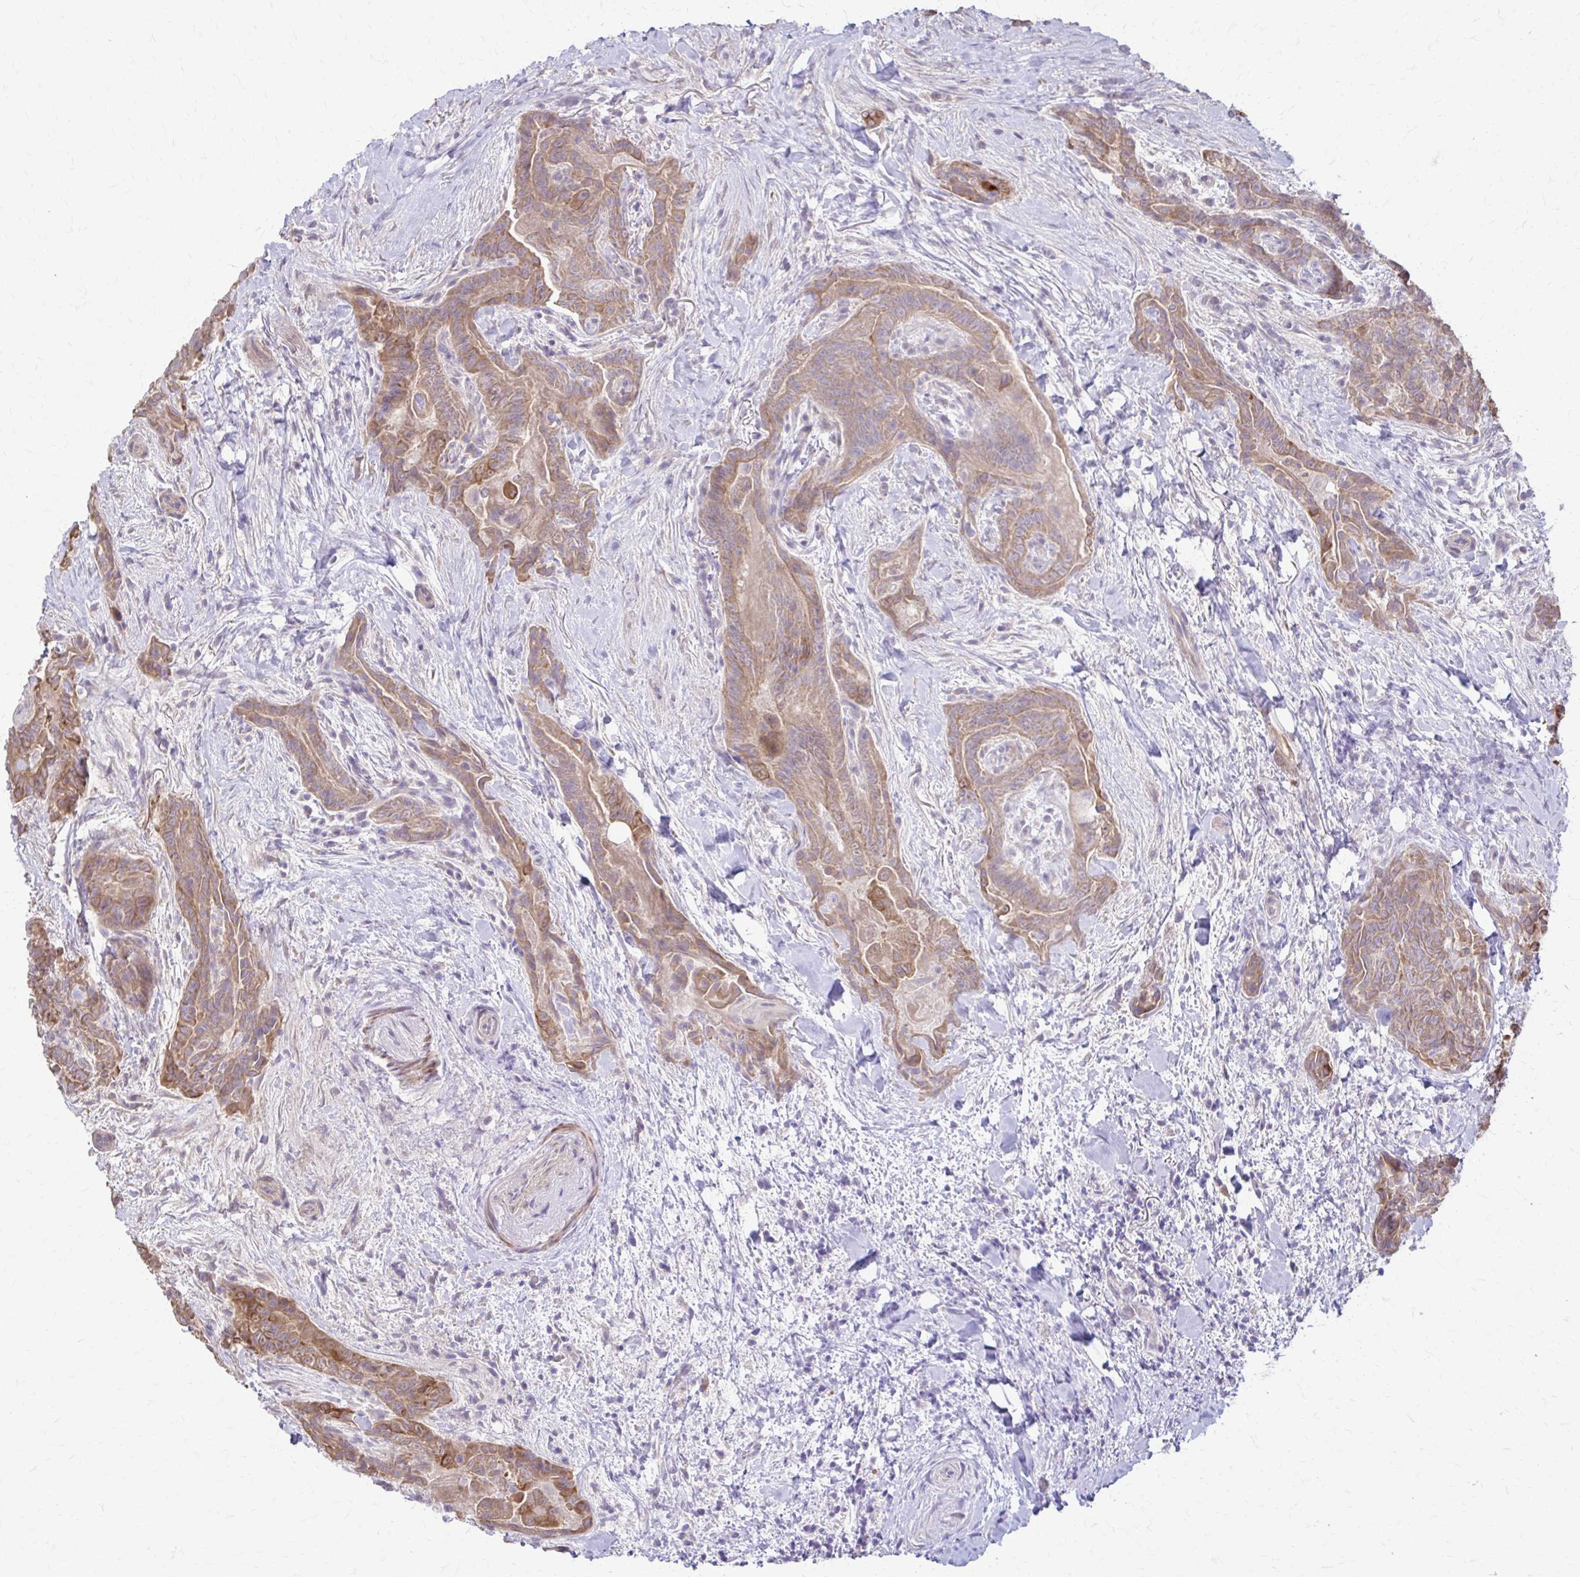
{"staining": {"intensity": "moderate", "quantity": ">75%", "location": "cytoplasmic/membranous"}, "tissue": "thyroid cancer", "cell_type": "Tumor cells", "image_type": "cancer", "snomed": [{"axis": "morphology", "description": "Papillary adenocarcinoma, NOS"}, {"axis": "topography", "description": "Thyroid gland"}], "caption": "Immunohistochemical staining of human thyroid cancer shows moderate cytoplasmic/membranous protein staining in approximately >75% of tumor cells. (DAB = brown stain, brightfield microscopy at high magnification).", "gene": "DSP", "patient": {"sex": "female", "age": 61}}